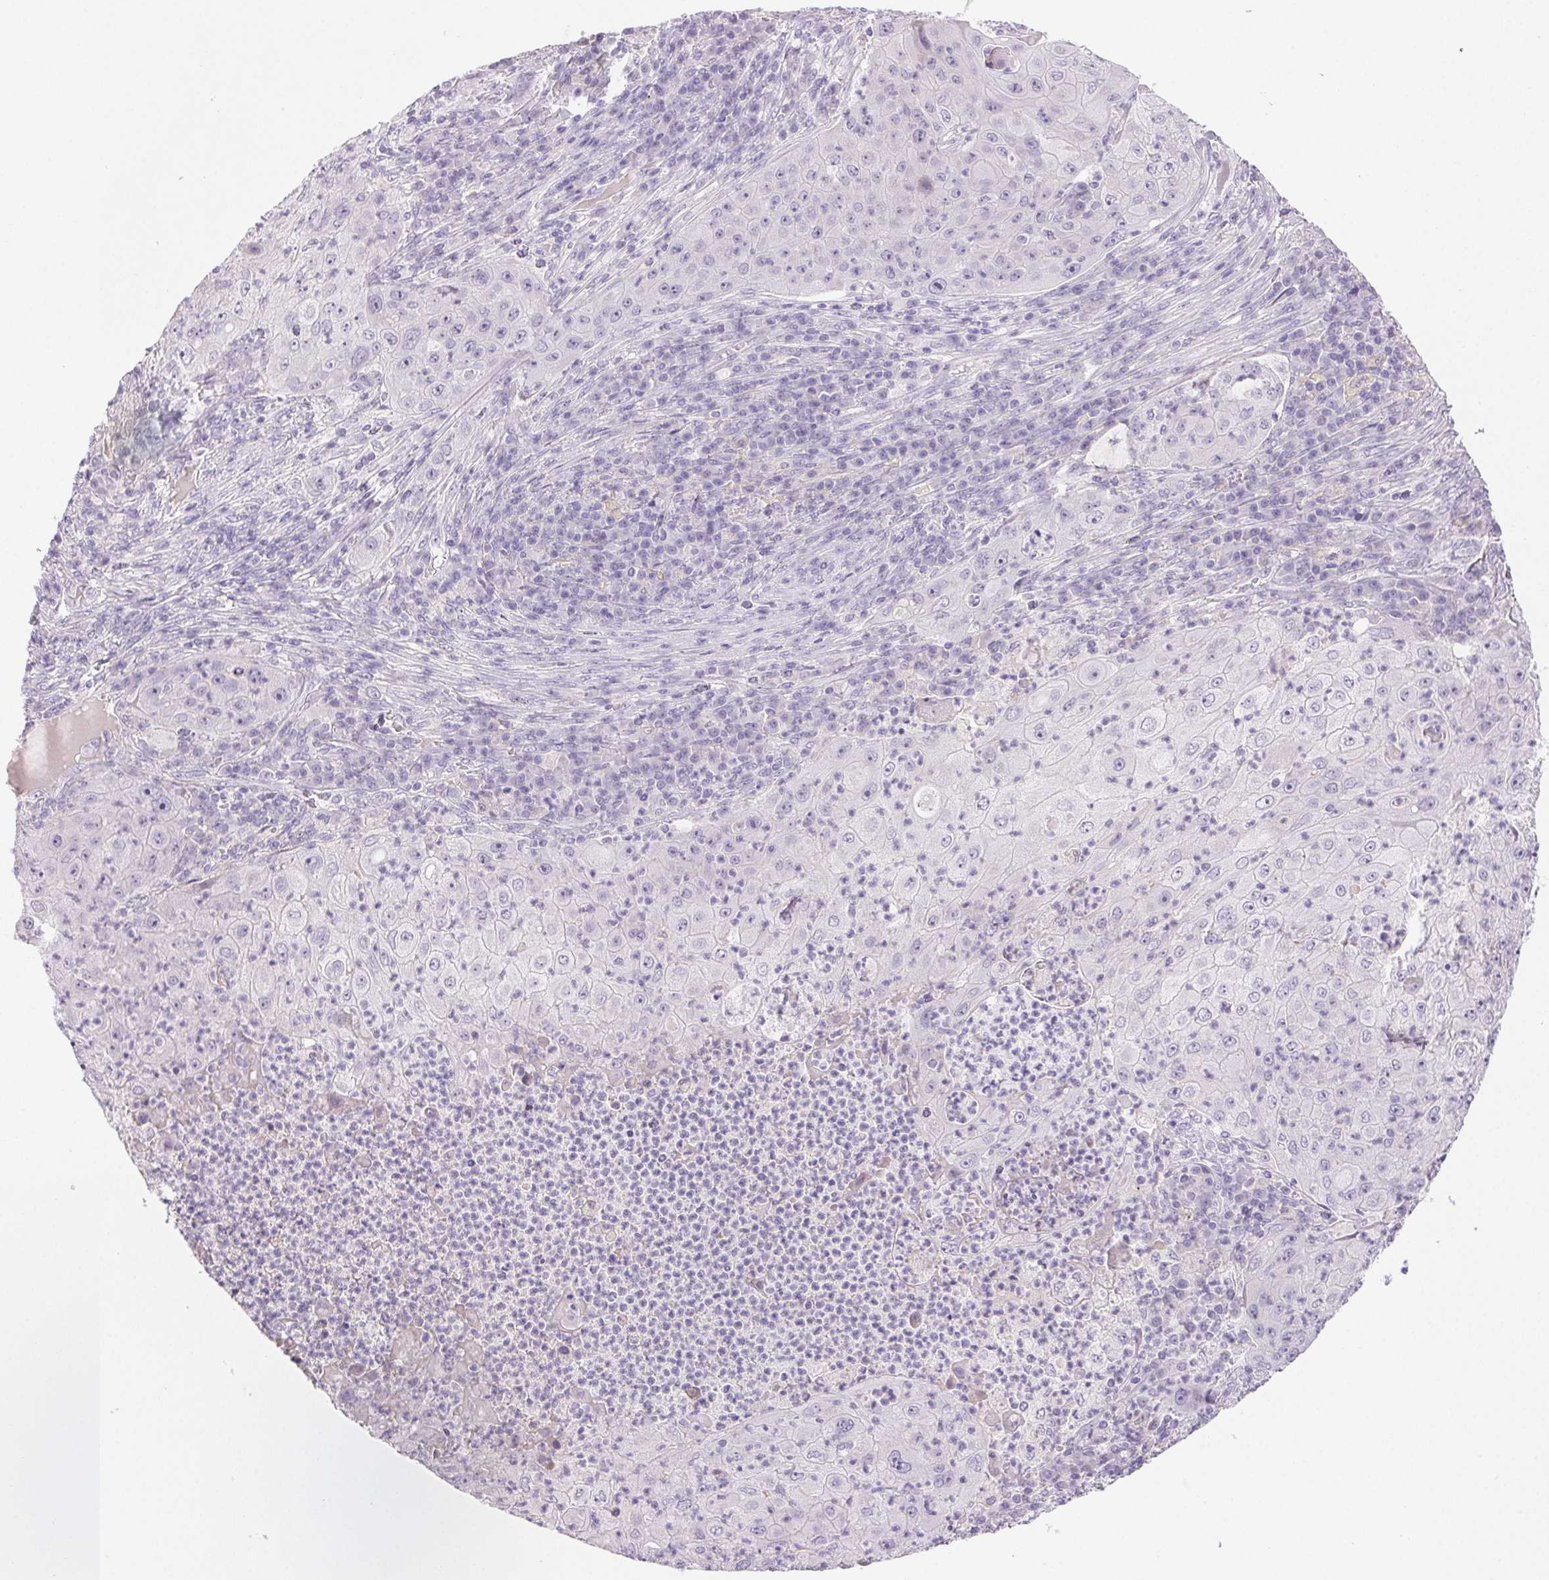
{"staining": {"intensity": "negative", "quantity": "none", "location": "none"}, "tissue": "lung cancer", "cell_type": "Tumor cells", "image_type": "cancer", "snomed": [{"axis": "morphology", "description": "Squamous cell carcinoma, NOS"}, {"axis": "topography", "description": "Lung"}], "caption": "This is an immunohistochemistry micrograph of human lung squamous cell carcinoma. There is no positivity in tumor cells.", "gene": "BPIFB2", "patient": {"sex": "female", "age": 59}}